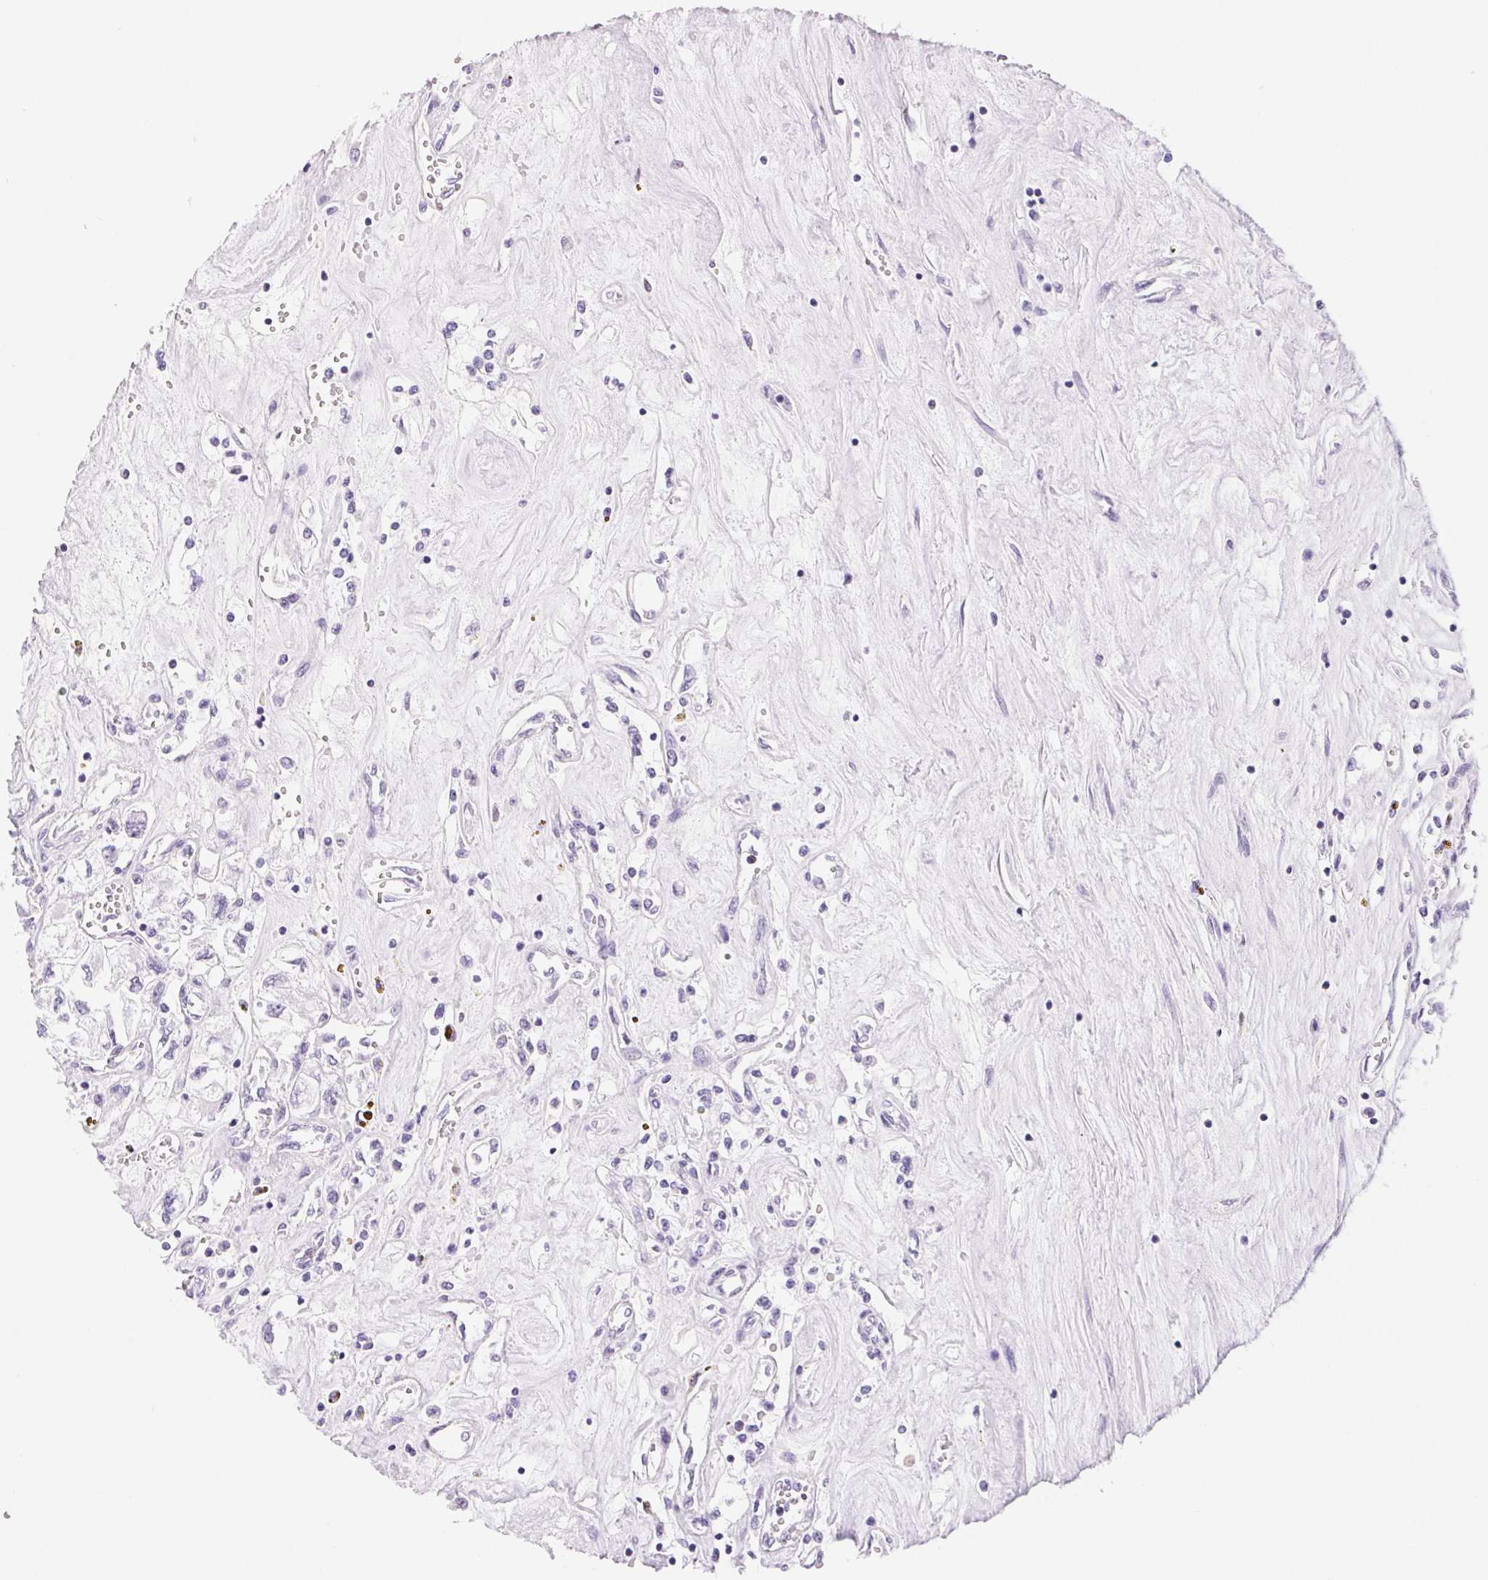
{"staining": {"intensity": "negative", "quantity": "none", "location": "none"}, "tissue": "renal cancer", "cell_type": "Tumor cells", "image_type": "cancer", "snomed": [{"axis": "morphology", "description": "Adenocarcinoma, NOS"}, {"axis": "topography", "description": "Kidney"}], "caption": "Tumor cells are negative for brown protein staining in renal adenocarcinoma.", "gene": "ASGR2", "patient": {"sex": "female", "age": 59}}